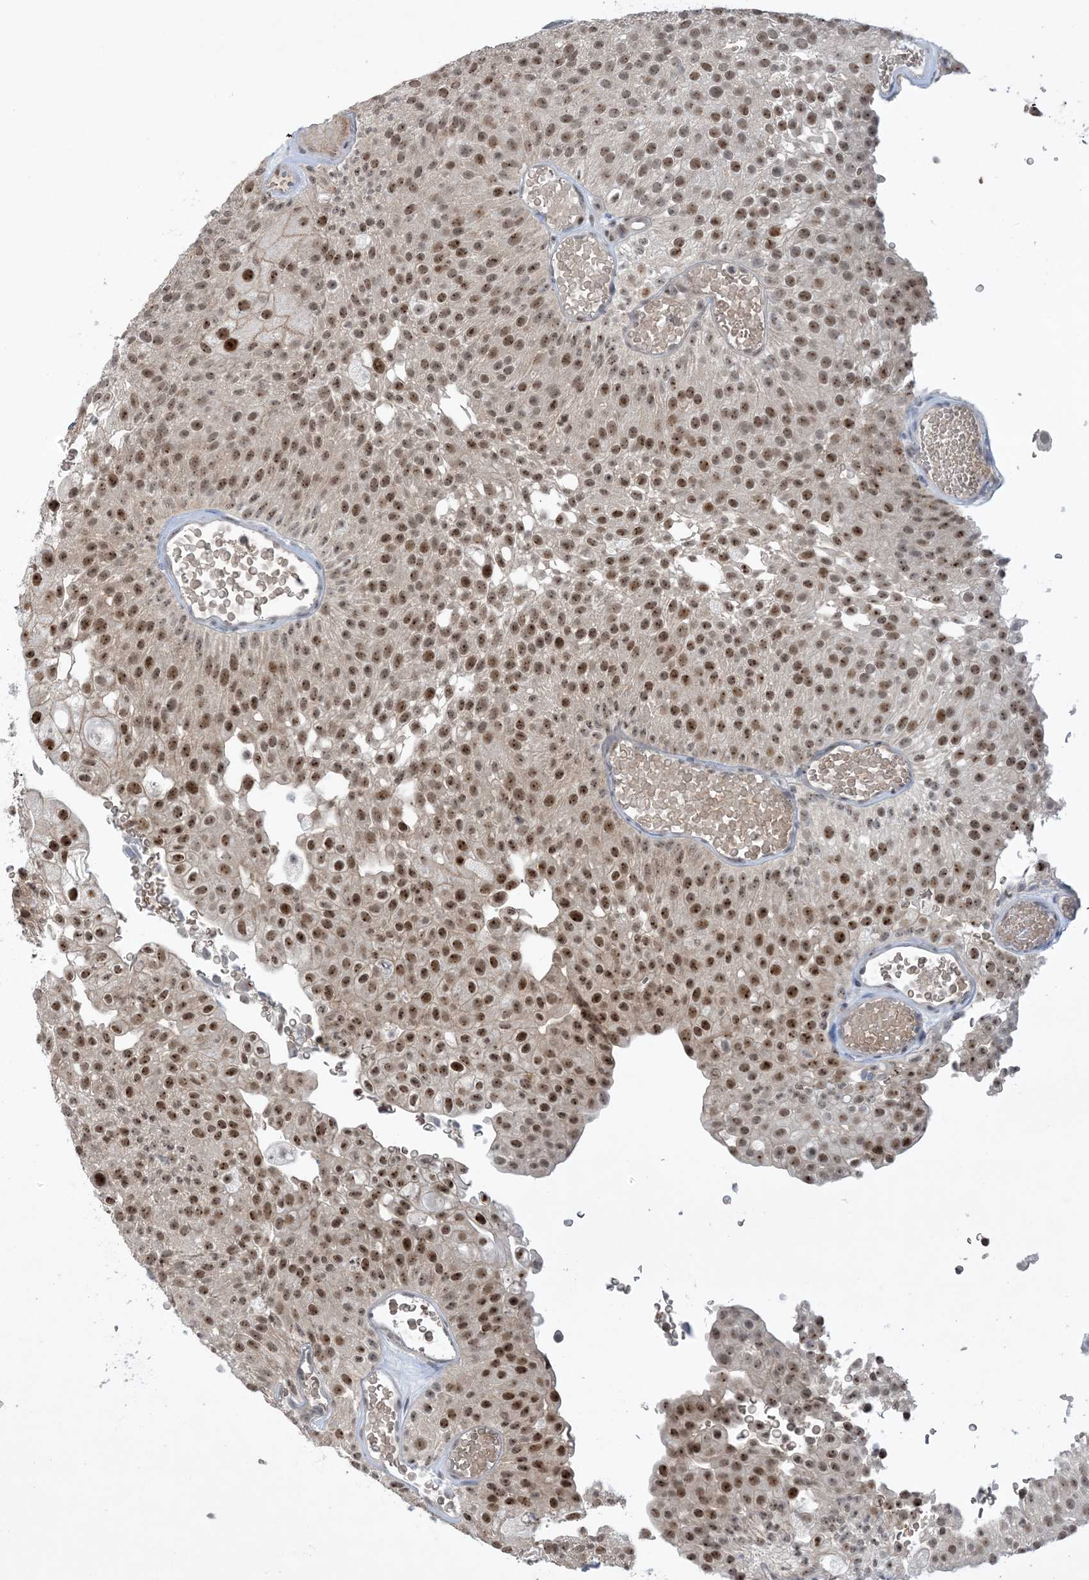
{"staining": {"intensity": "moderate", "quantity": ">75%", "location": "nuclear"}, "tissue": "urothelial cancer", "cell_type": "Tumor cells", "image_type": "cancer", "snomed": [{"axis": "morphology", "description": "Urothelial carcinoma, Low grade"}, {"axis": "topography", "description": "Urinary bladder"}], "caption": "The photomicrograph shows a brown stain indicating the presence of a protein in the nuclear of tumor cells in urothelial cancer. (DAB (3,3'-diaminobenzidine) = brown stain, brightfield microscopy at high magnification).", "gene": "UBE2E1", "patient": {"sex": "male", "age": 78}}